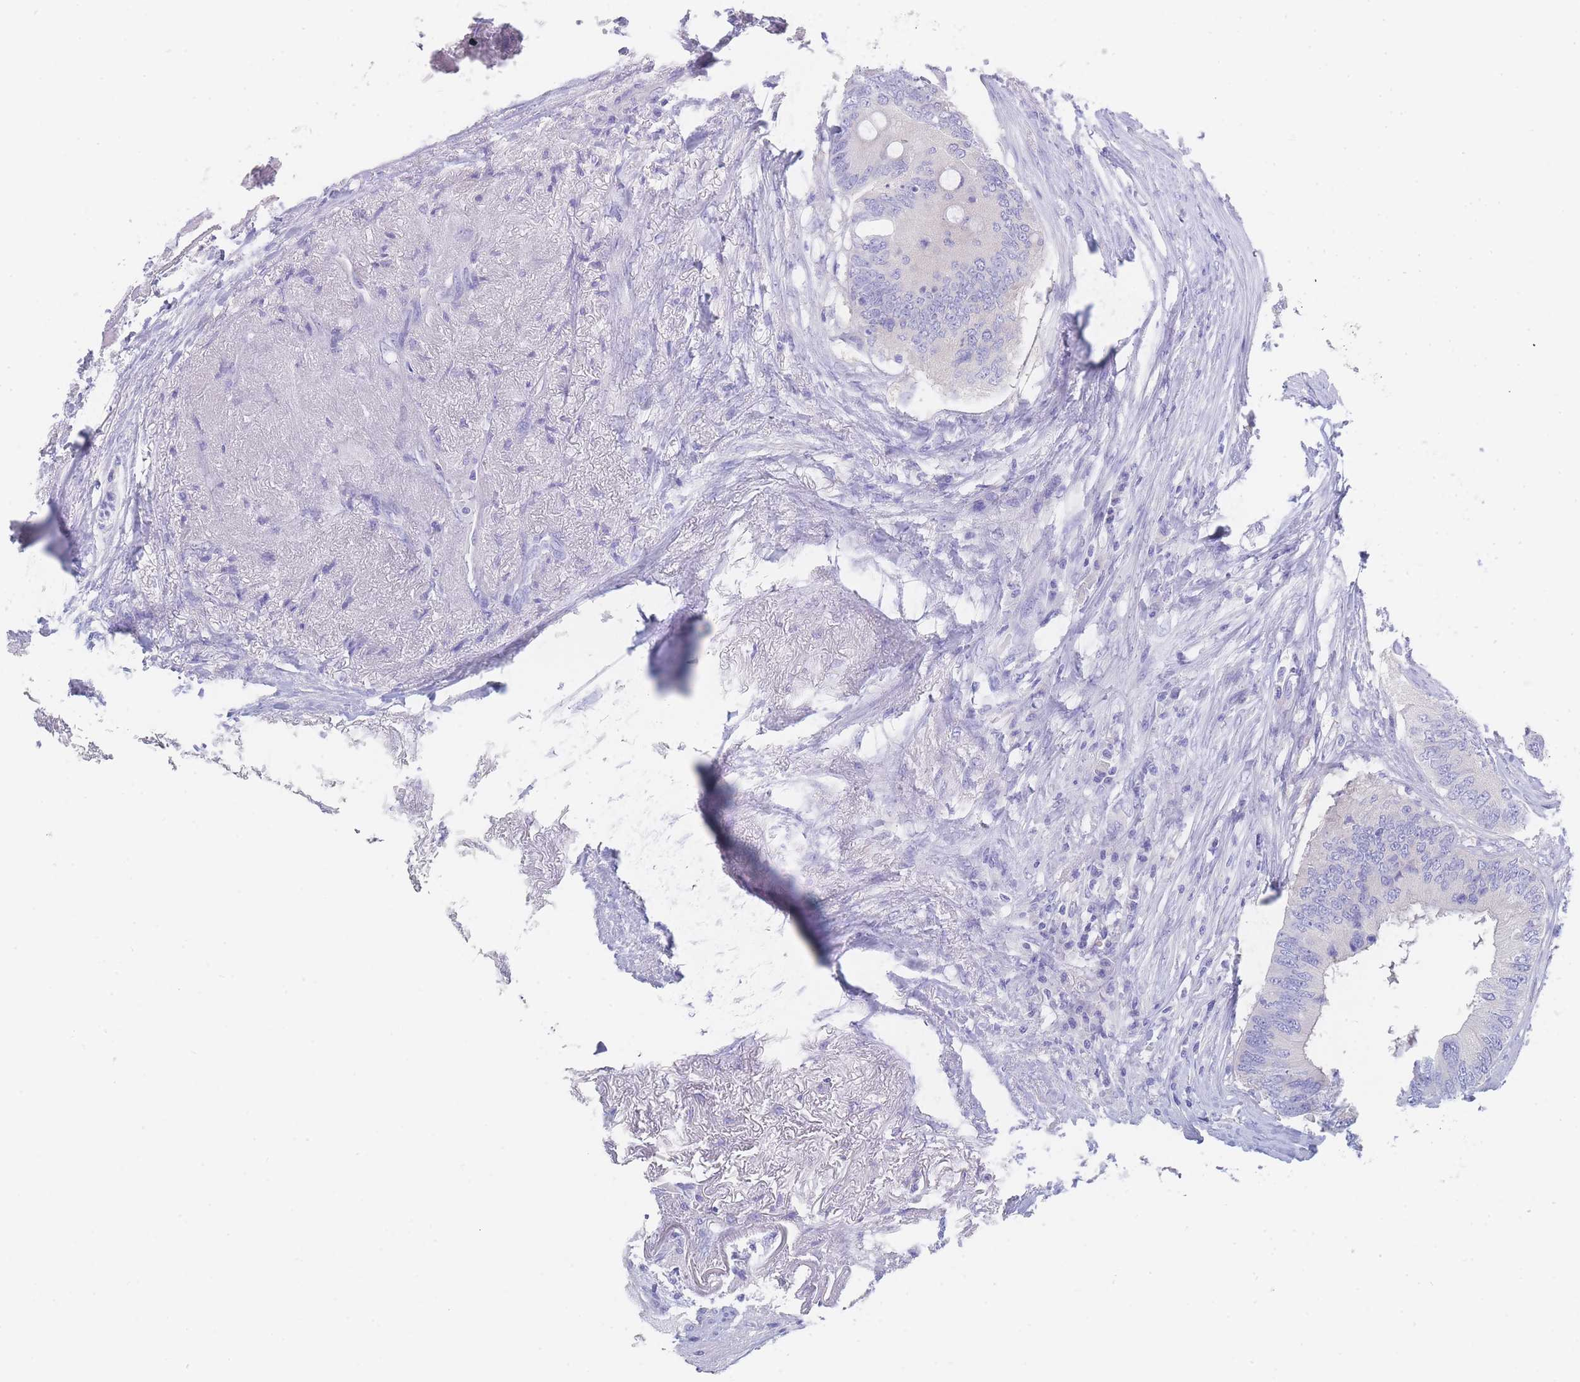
{"staining": {"intensity": "negative", "quantity": "none", "location": "none"}, "tissue": "colorectal cancer", "cell_type": "Tumor cells", "image_type": "cancer", "snomed": [{"axis": "morphology", "description": "Adenocarcinoma, NOS"}, {"axis": "topography", "description": "Colon"}], "caption": "Colorectal cancer stained for a protein using immunohistochemistry (IHC) displays no positivity tumor cells.", "gene": "LZTFL1", "patient": {"sex": "male", "age": 71}}